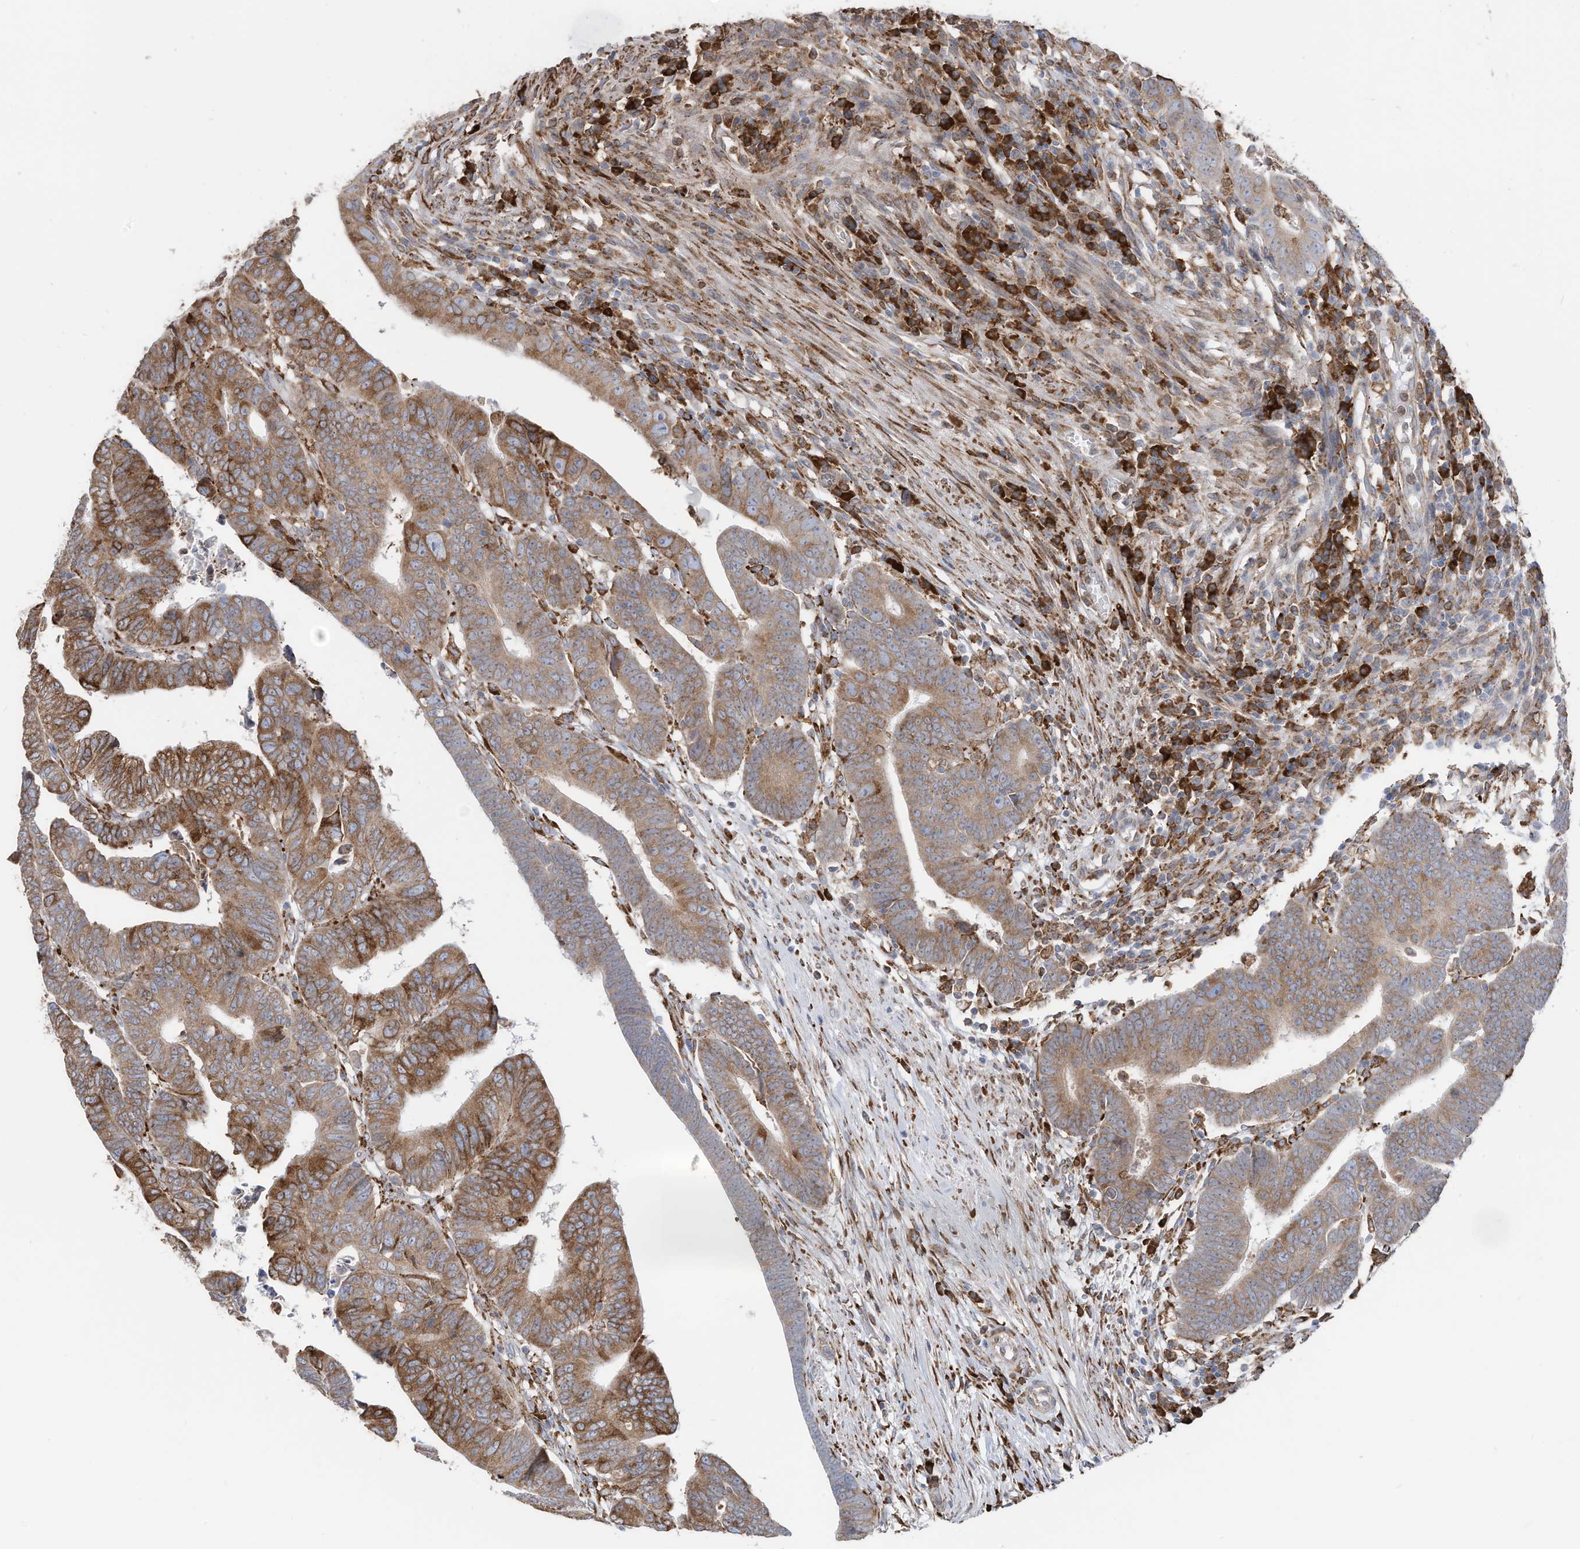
{"staining": {"intensity": "moderate", "quantity": ">75%", "location": "cytoplasmic/membranous"}, "tissue": "colorectal cancer", "cell_type": "Tumor cells", "image_type": "cancer", "snomed": [{"axis": "morphology", "description": "Adenocarcinoma, NOS"}, {"axis": "topography", "description": "Rectum"}], "caption": "Adenocarcinoma (colorectal) was stained to show a protein in brown. There is medium levels of moderate cytoplasmic/membranous positivity in about >75% of tumor cells.", "gene": "ZNF354C", "patient": {"sex": "female", "age": 65}}